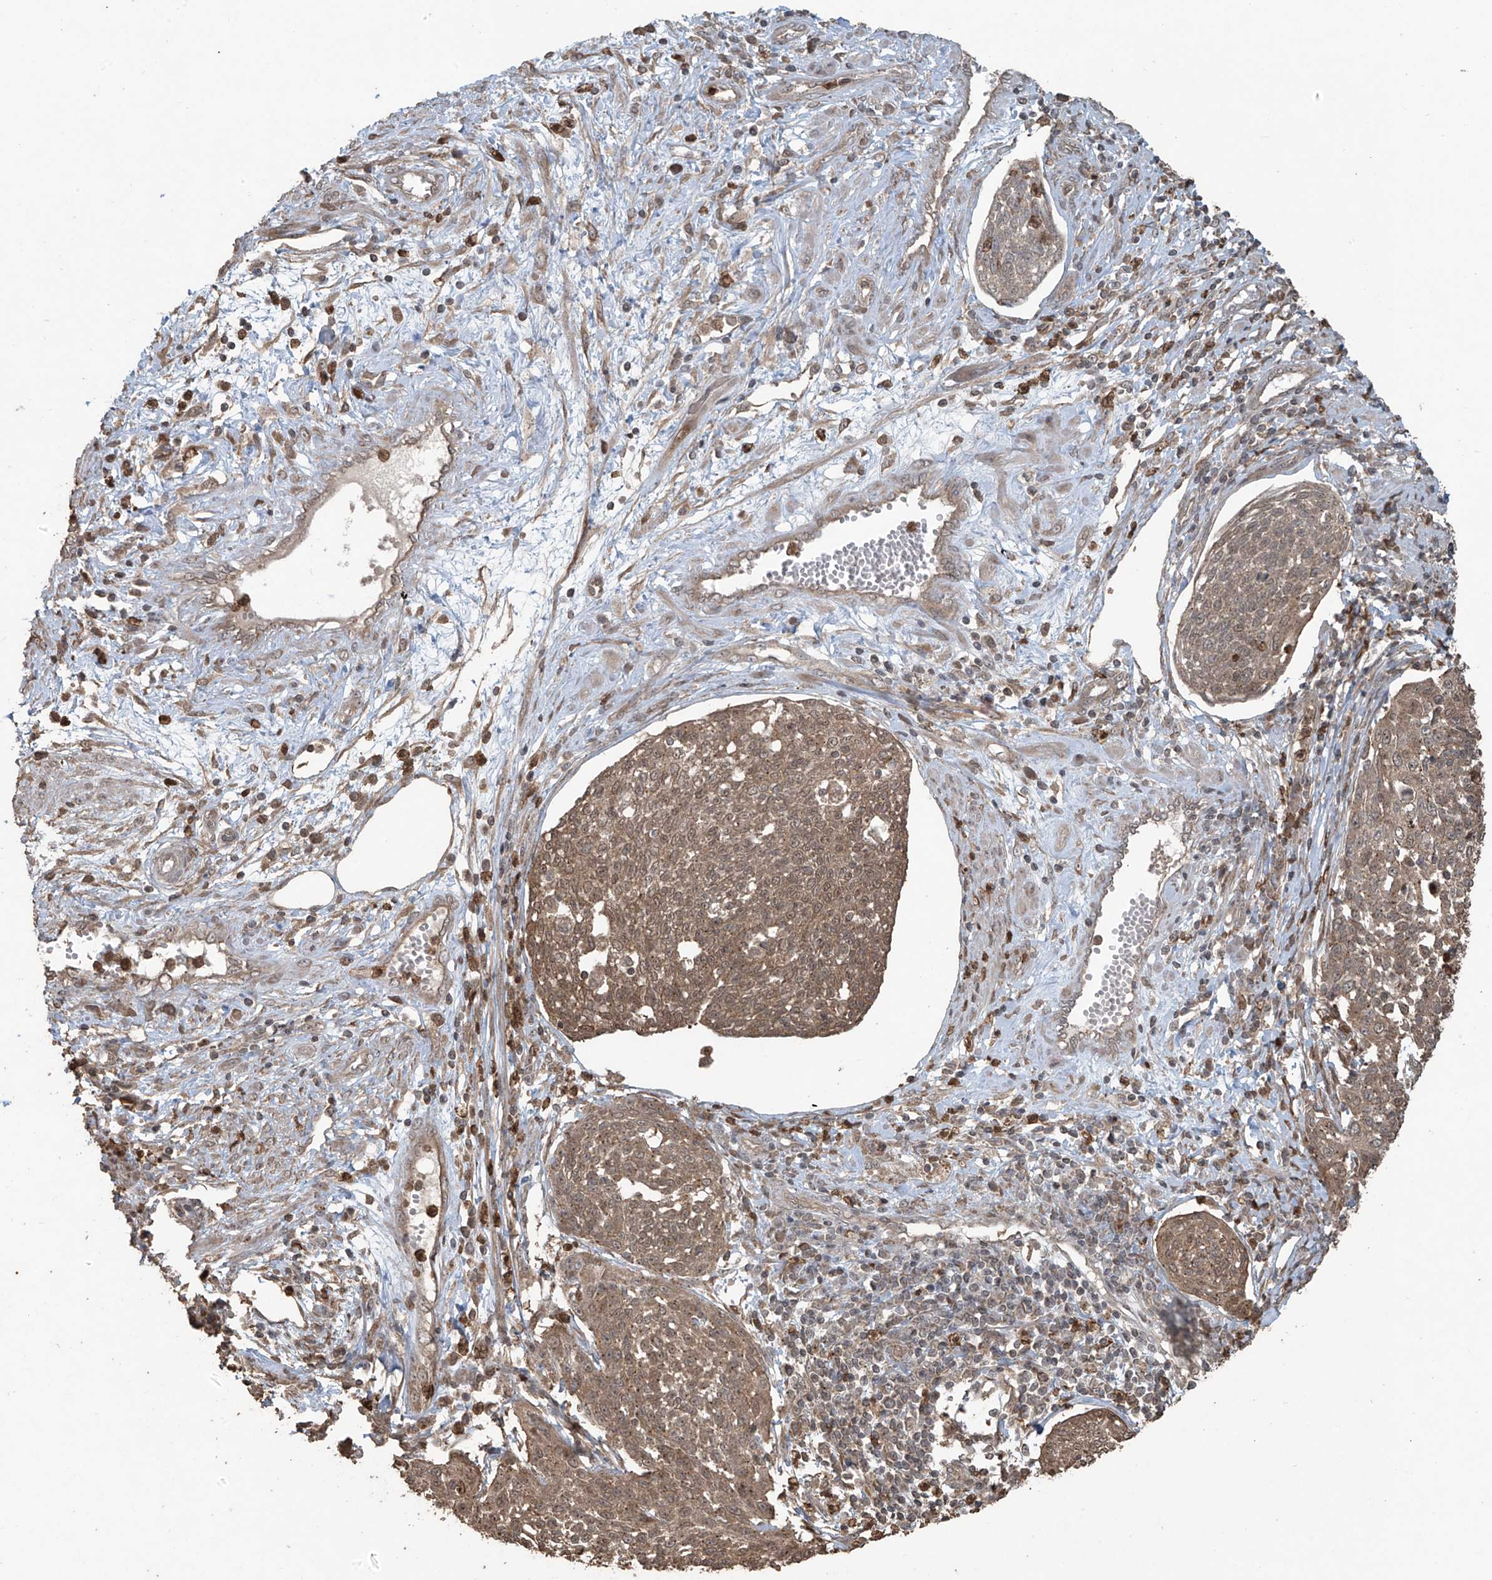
{"staining": {"intensity": "moderate", "quantity": ">75%", "location": "cytoplasmic/membranous"}, "tissue": "cervical cancer", "cell_type": "Tumor cells", "image_type": "cancer", "snomed": [{"axis": "morphology", "description": "Squamous cell carcinoma, NOS"}, {"axis": "topography", "description": "Cervix"}], "caption": "Protein analysis of cervical cancer (squamous cell carcinoma) tissue demonstrates moderate cytoplasmic/membranous expression in approximately >75% of tumor cells.", "gene": "PGPEP1", "patient": {"sex": "female", "age": 34}}